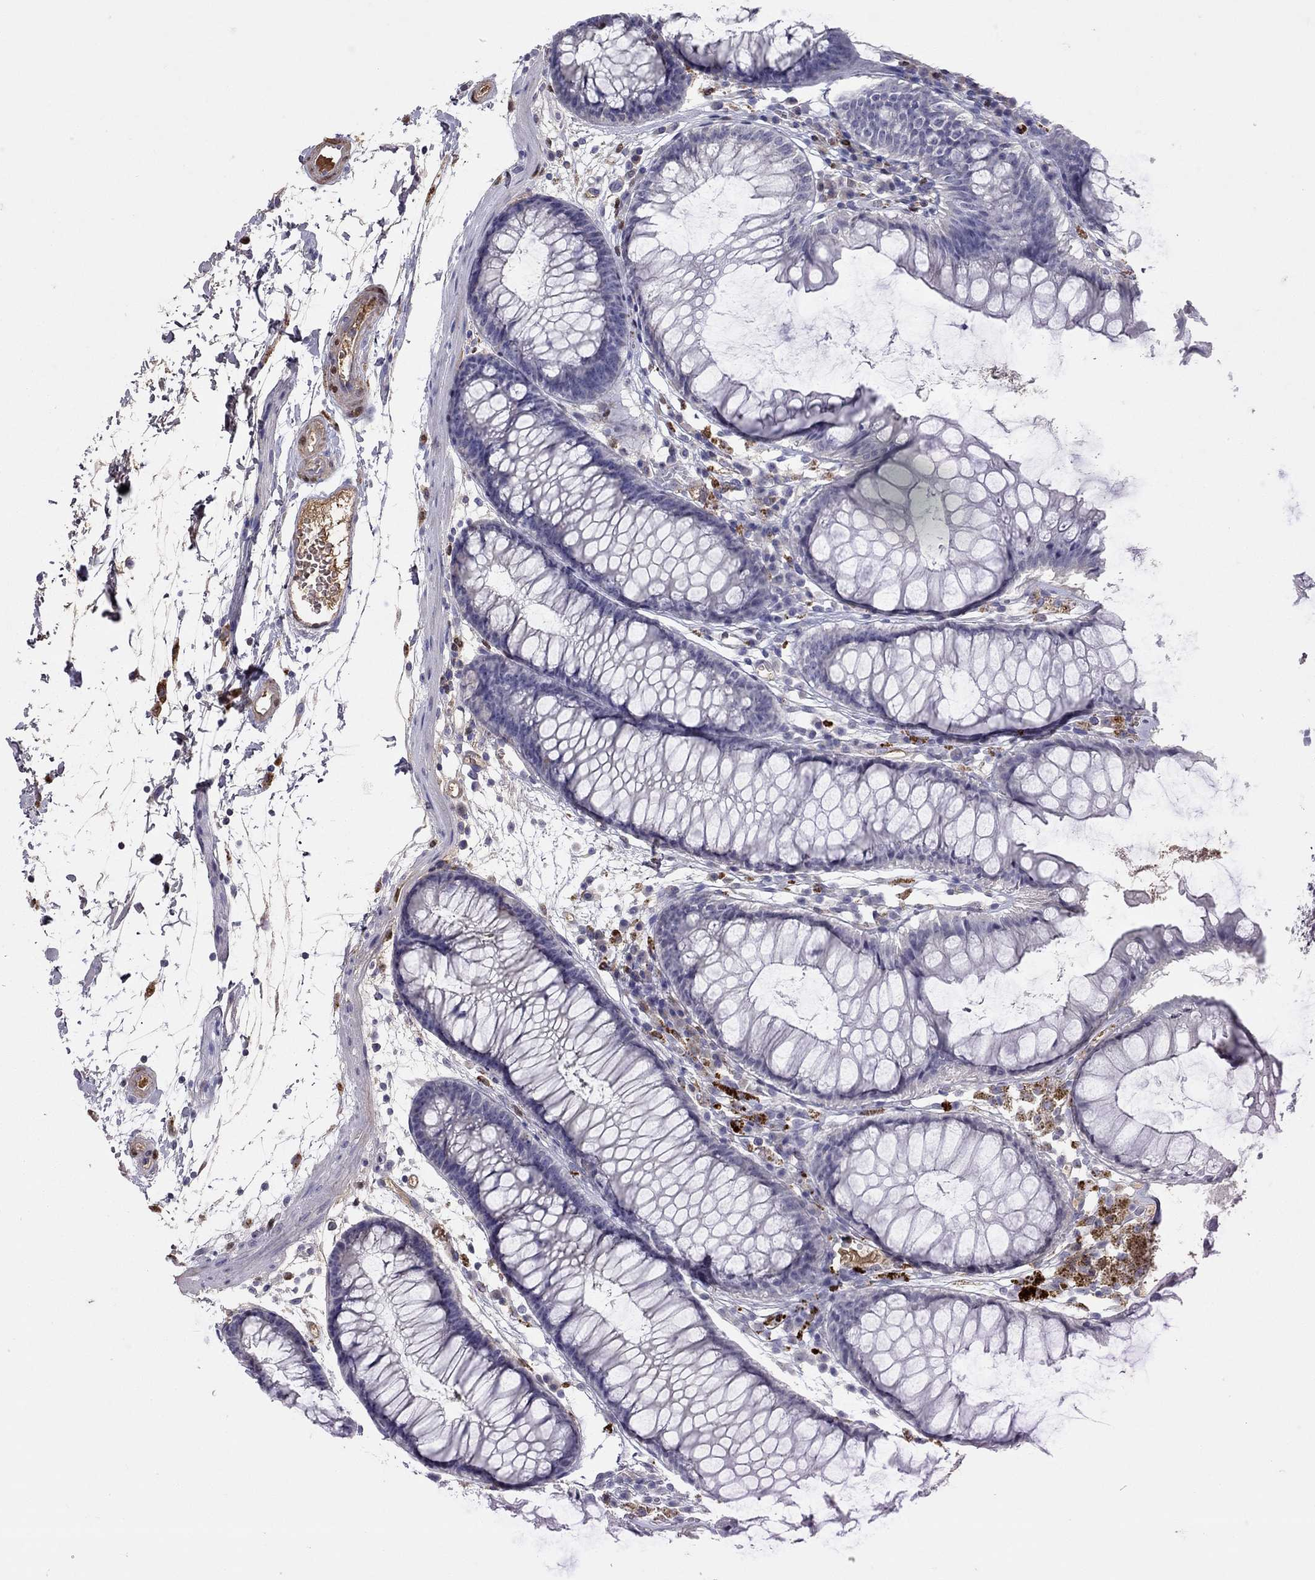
{"staining": {"intensity": "negative", "quantity": "none", "location": "none"}, "tissue": "colon", "cell_type": "Endothelial cells", "image_type": "normal", "snomed": [{"axis": "morphology", "description": "Normal tissue, NOS"}, {"axis": "morphology", "description": "Adenocarcinoma, NOS"}, {"axis": "topography", "description": "Colon"}], "caption": "The immunohistochemistry image has no significant expression in endothelial cells of colon. (Brightfield microscopy of DAB IHC at high magnification).", "gene": "SERPINA3", "patient": {"sex": "male", "age": 65}}